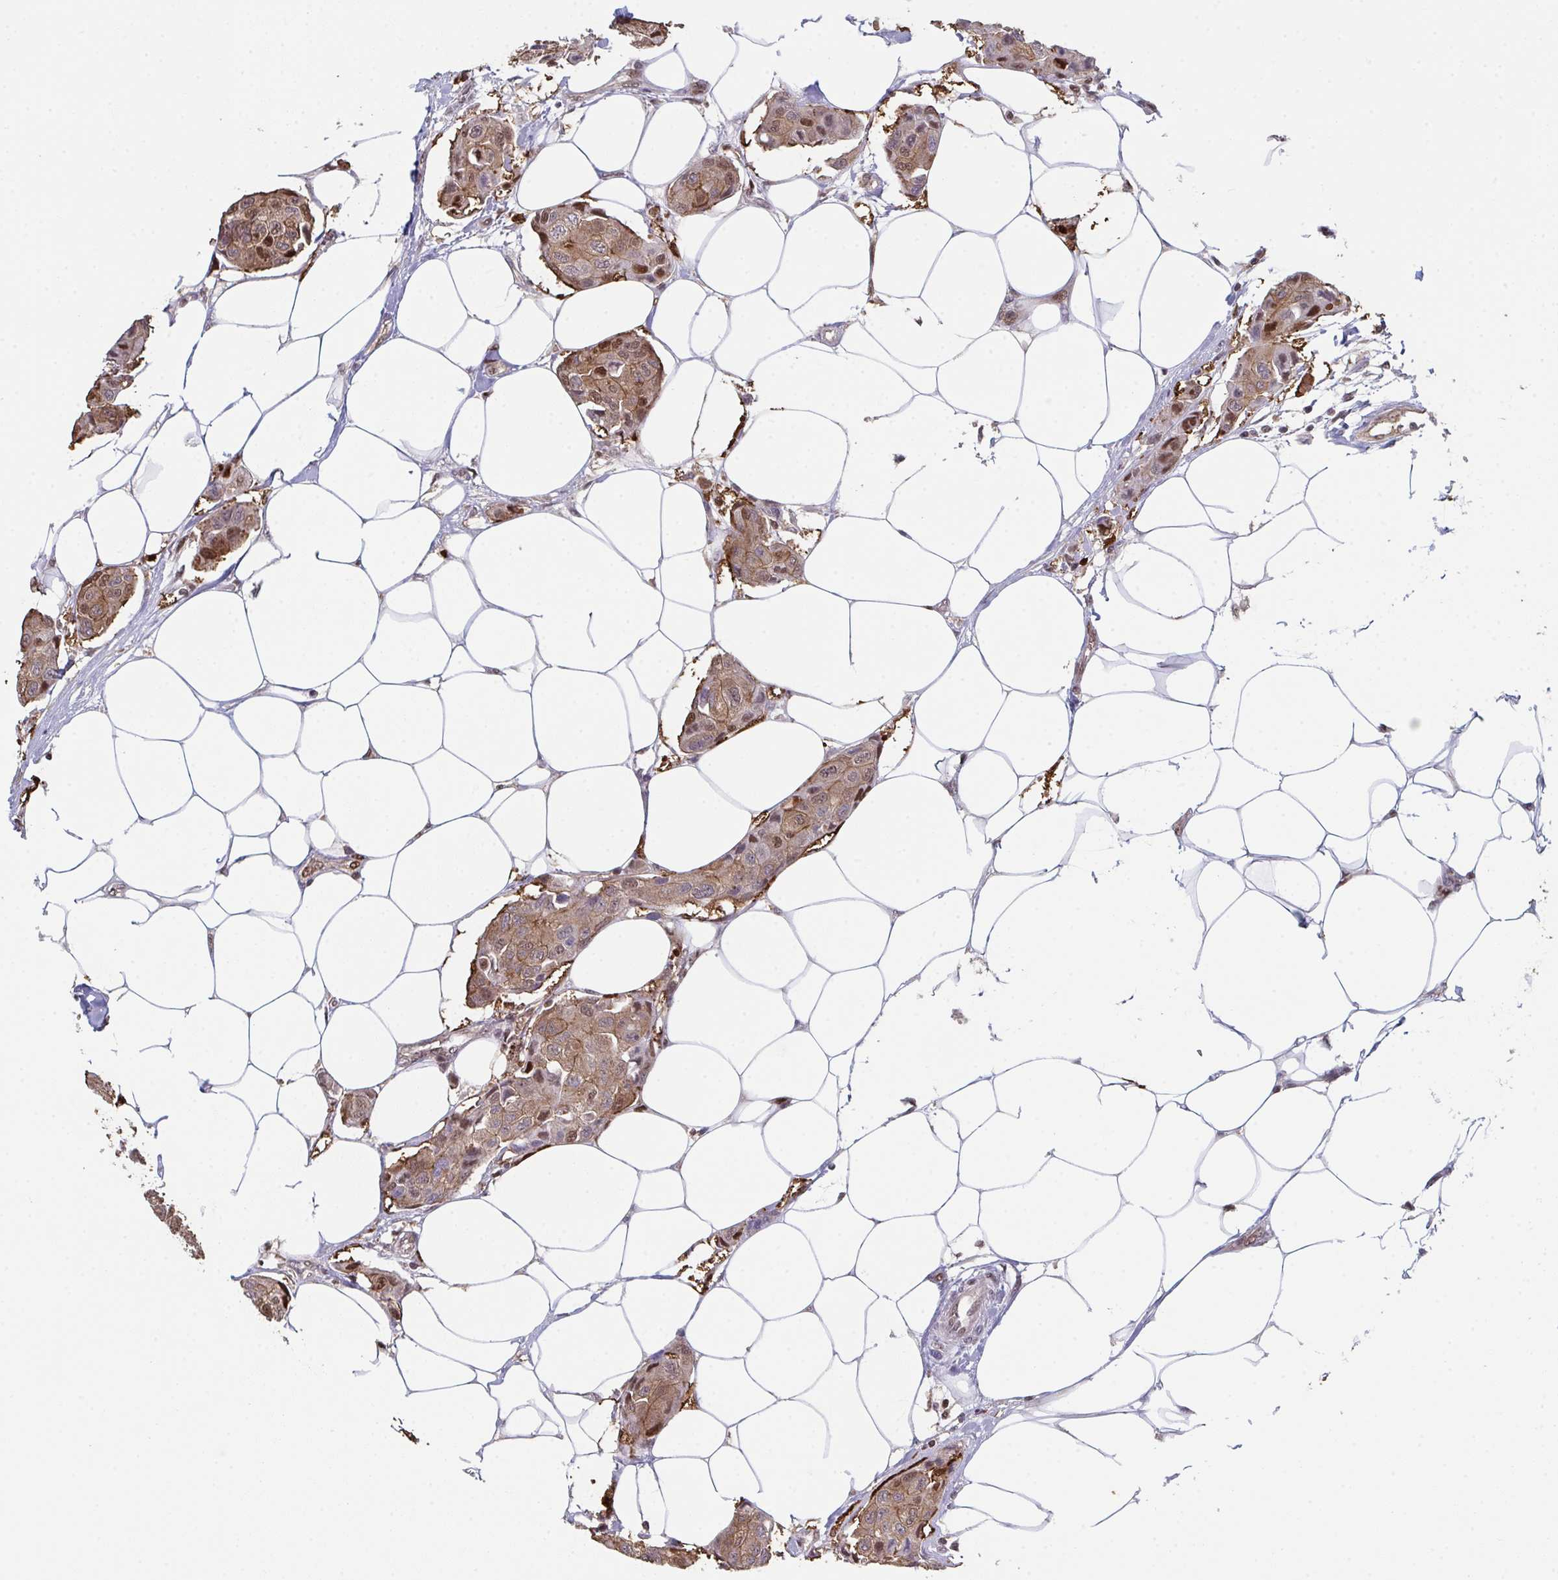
{"staining": {"intensity": "moderate", "quantity": ">75%", "location": "cytoplasmic/membranous,nuclear"}, "tissue": "breast cancer", "cell_type": "Tumor cells", "image_type": "cancer", "snomed": [{"axis": "morphology", "description": "Duct carcinoma"}, {"axis": "topography", "description": "Breast"}, {"axis": "topography", "description": "Lymph node"}], "caption": "The photomicrograph reveals staining of breast intraductal carcinoma, revealing moderate cytoplasmic/membranous and nuclear protein positivity (brown color) within tumor cells.", "gene": "ACD", "patient": {"sex": "female", "age": 80}}